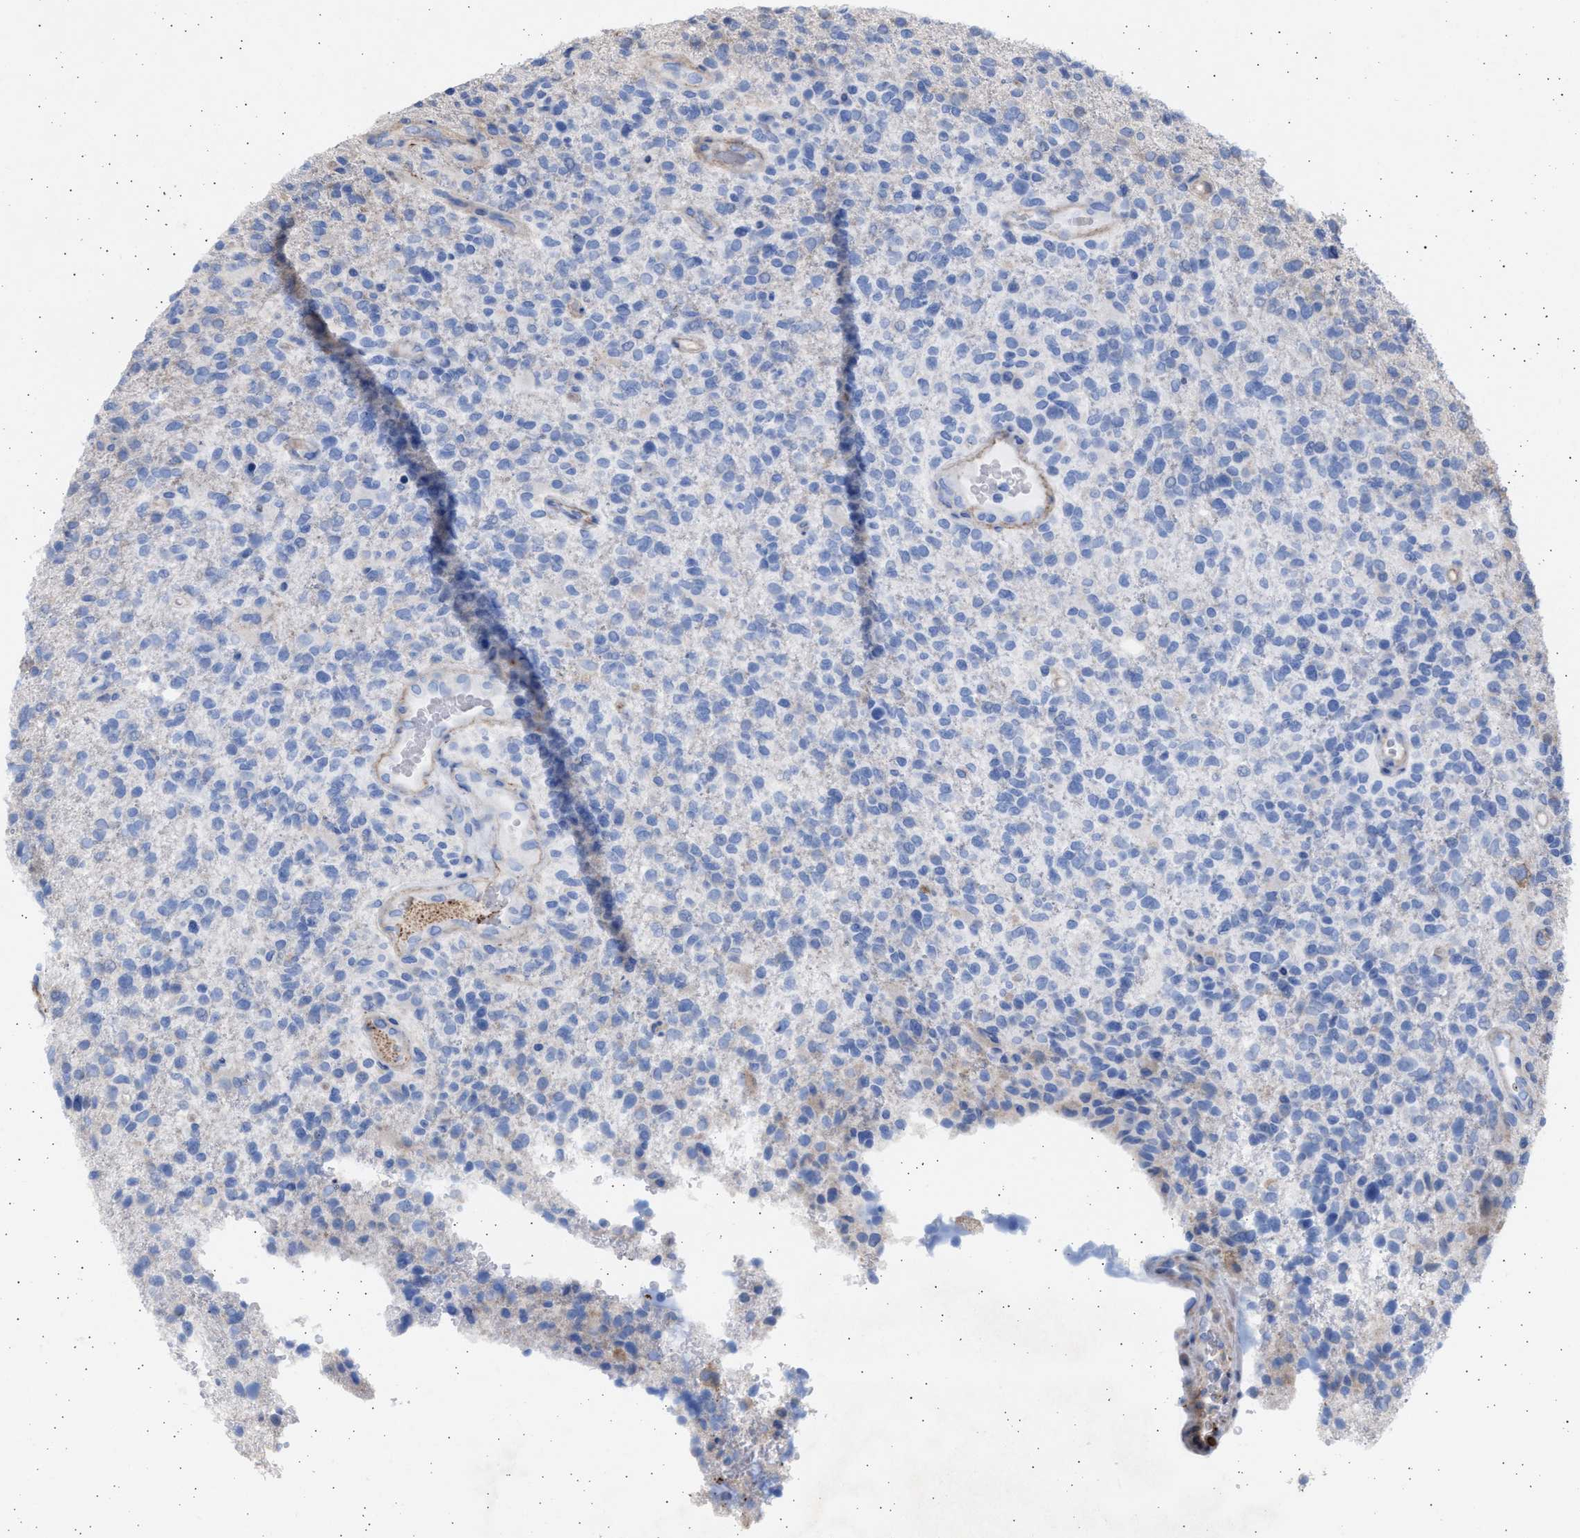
{"staining": {"intensity": "negative", "quantity": "none", "location": "none"}, "tissue": "glioma", "cell_type": "Tumor cells", "image_type": "cancer", "snomed": [{"axis": "morphology", "description": "Glioma, malignant, High grade"}, {"axis": "topography", "description": "Brain"}], "caption": "The immunohistochemistry (IHC) photomicrograph has no significant positivity in tumor cells of malignant high-grade glioma tissue. The staining is performed using DAB (3,3'-diaminobenzidine) brown chromogen with nuclei counter-stained in using hematoxylin.", "gene": "NBR1", "patient": {"sex": "male", "age": 72}}